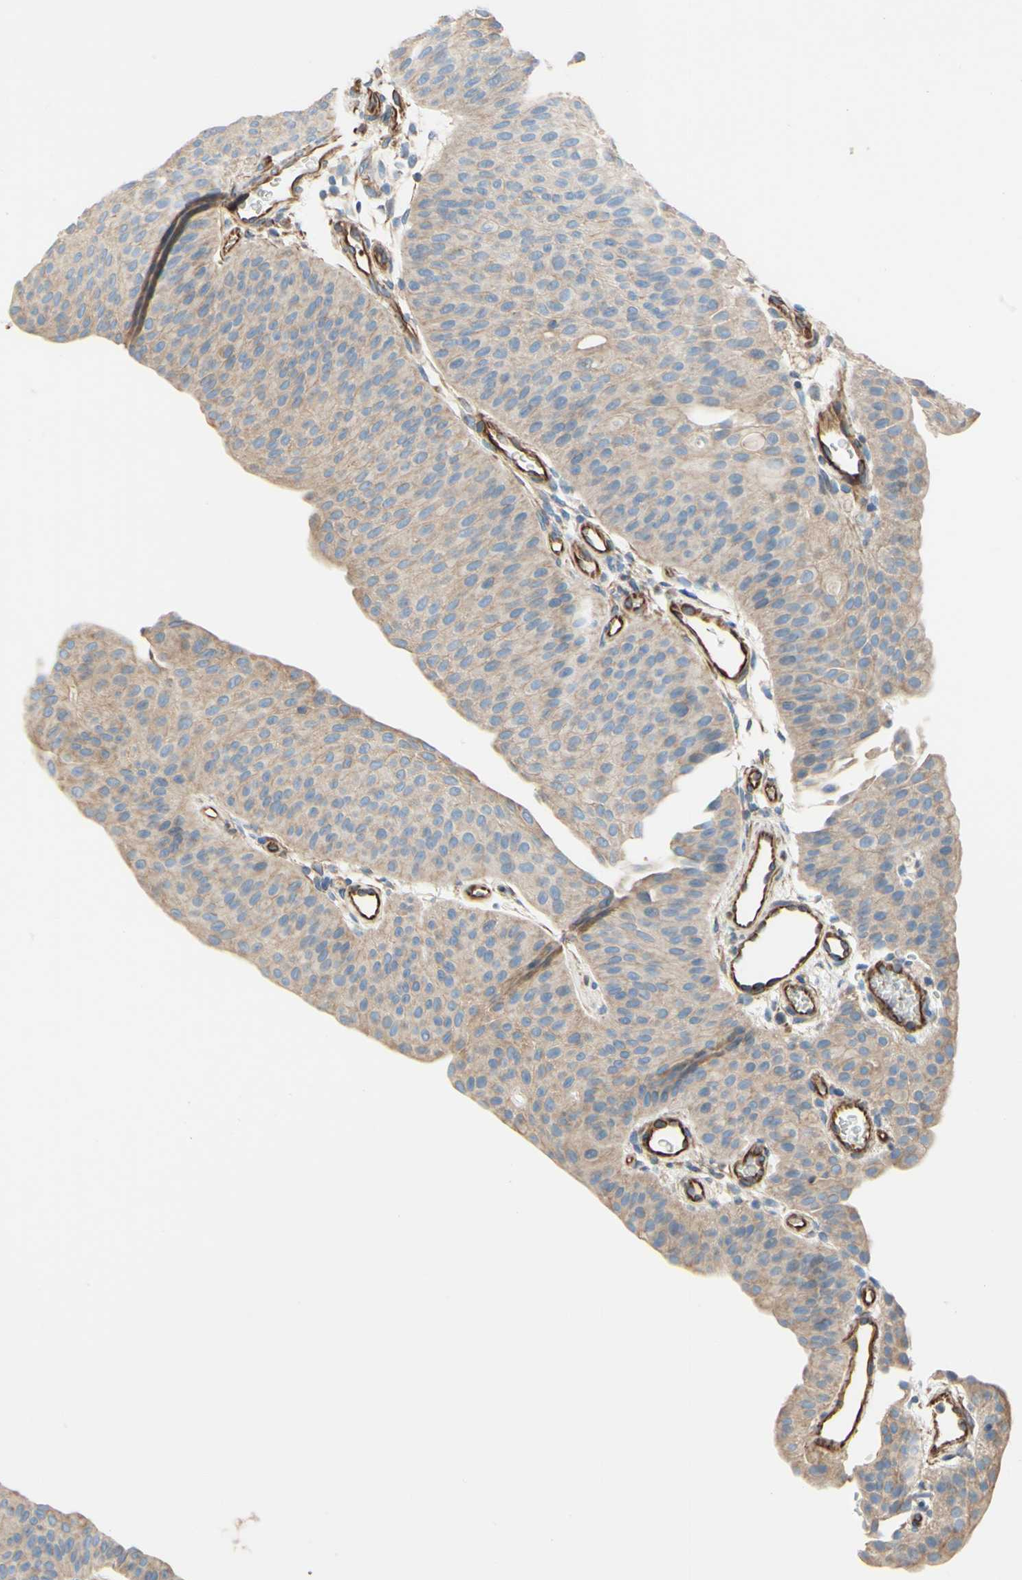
{"staining": {"intensity": "weak", "quantity": ">75%", "location": "cytoplasmic/membranous"}, "tissue": "urothelial cancer", "cell_type": "Tumor cells", "image_type": "cancer", "snomed": [{"axis": "morphology", "description": "Urothelial carcinoma, Low grade"}, {"axis": "topography", "description": "Urinary bladder"}], "caption": "Urothelial cancer tissue exhibits weak cytoplasmic/membranous staining in approximately >75% of tumor cells", "gene": "ENDOD1", "patient": {"sex": "female", "age": 60}}